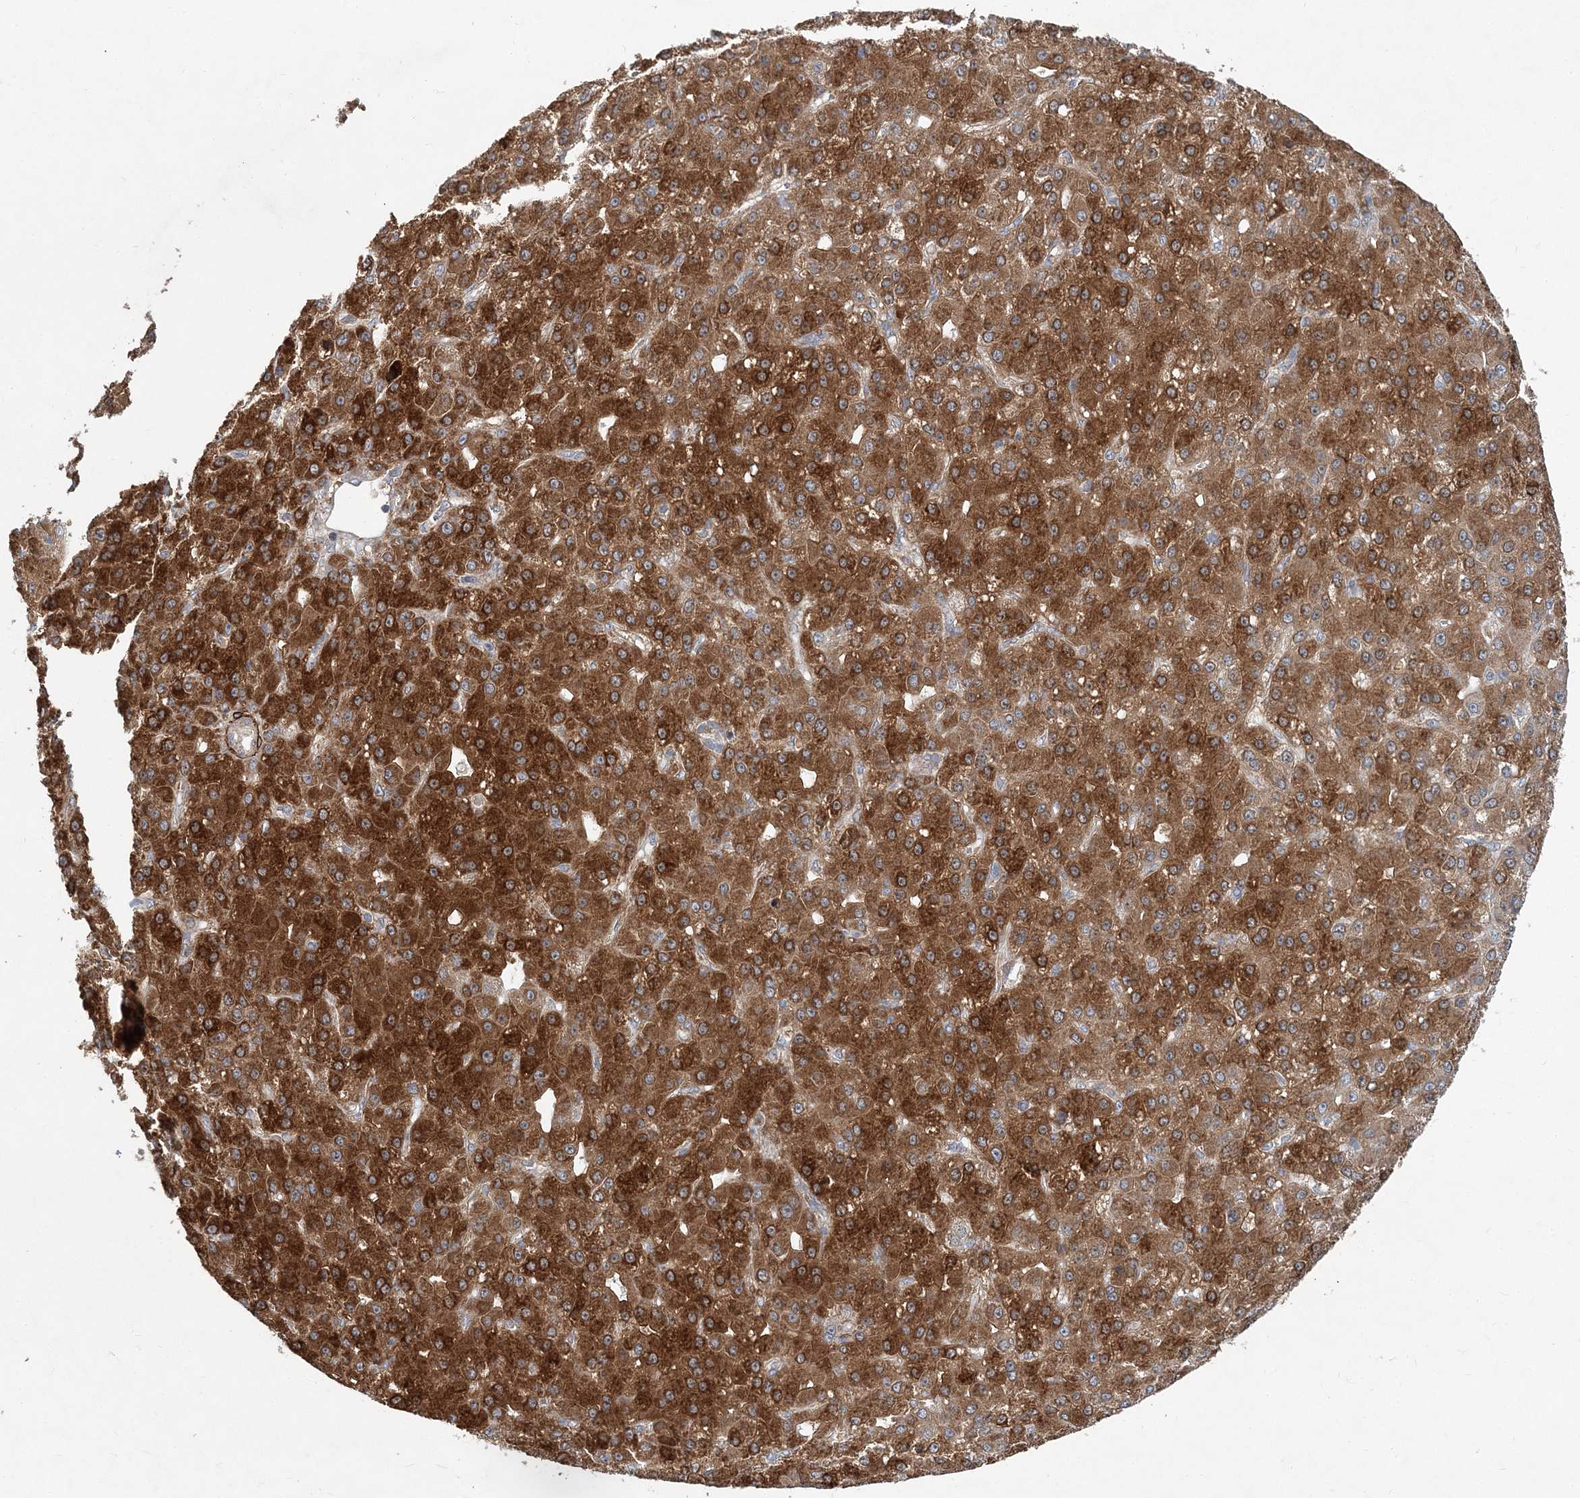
{"staining": {"intensity": "moderate", "quantity": ">75%", "location": "cytoplasmic/membranous"}, "tissue": "liver cancer", "cell_type": "Tumor cells", "image_type": "cancer", "snomed": [{"axis": "morphology", "description": "Carcinoma, Hepatocellular, NOS"}, {"axis": "topography", "description": "Liver"}], "caption": "About >75% of tumor cells in human liver hepatocellular carcinoma show moderate cytoplasmic/membranous protein staining as visualized by brown immunohistochemical staining.", "gene": "NBAS", "patient": {"sex": "male", "age": 67}}